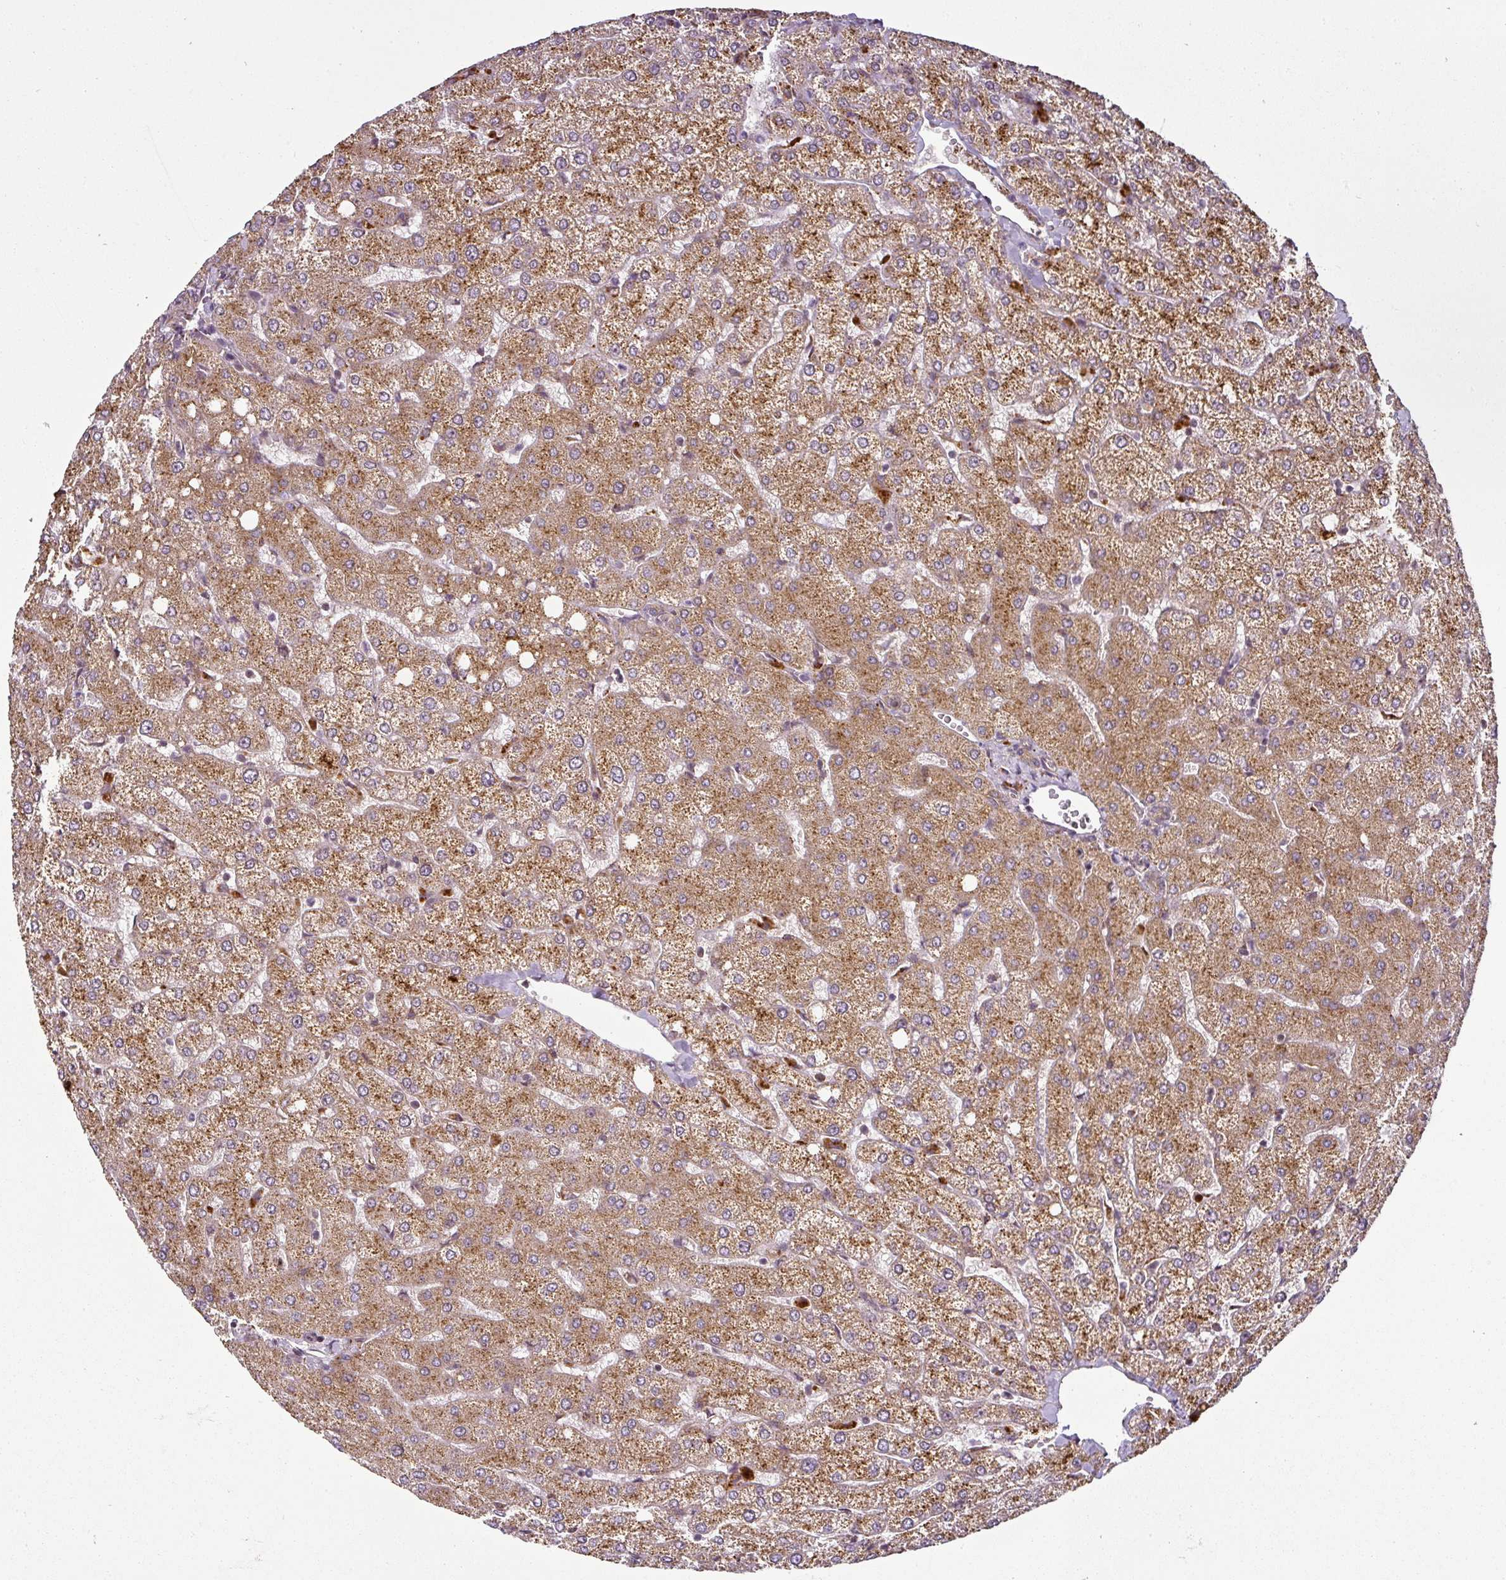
{"staining": {"intensity": "moderate", "quantity": ">75%", "location": "cytoplasmic/membranous"}, "tissue": "liver", "cell_type": "Cholangiocytes", "image_type": "normal", "snomed": [{"axis": "morphology", "description": "Normal tissue, NOS"}, {"axis": "topography", "description": "Liver"}], "caption": "IHC micrograph of benign liver stained for a protein (brown), which reveals medium levels of moderate cytoplasmic/membranous positivity in about >75% of cholangiocytes.", "gene": "DIMT1", "patient": {"sex": "female", "age": 54}}